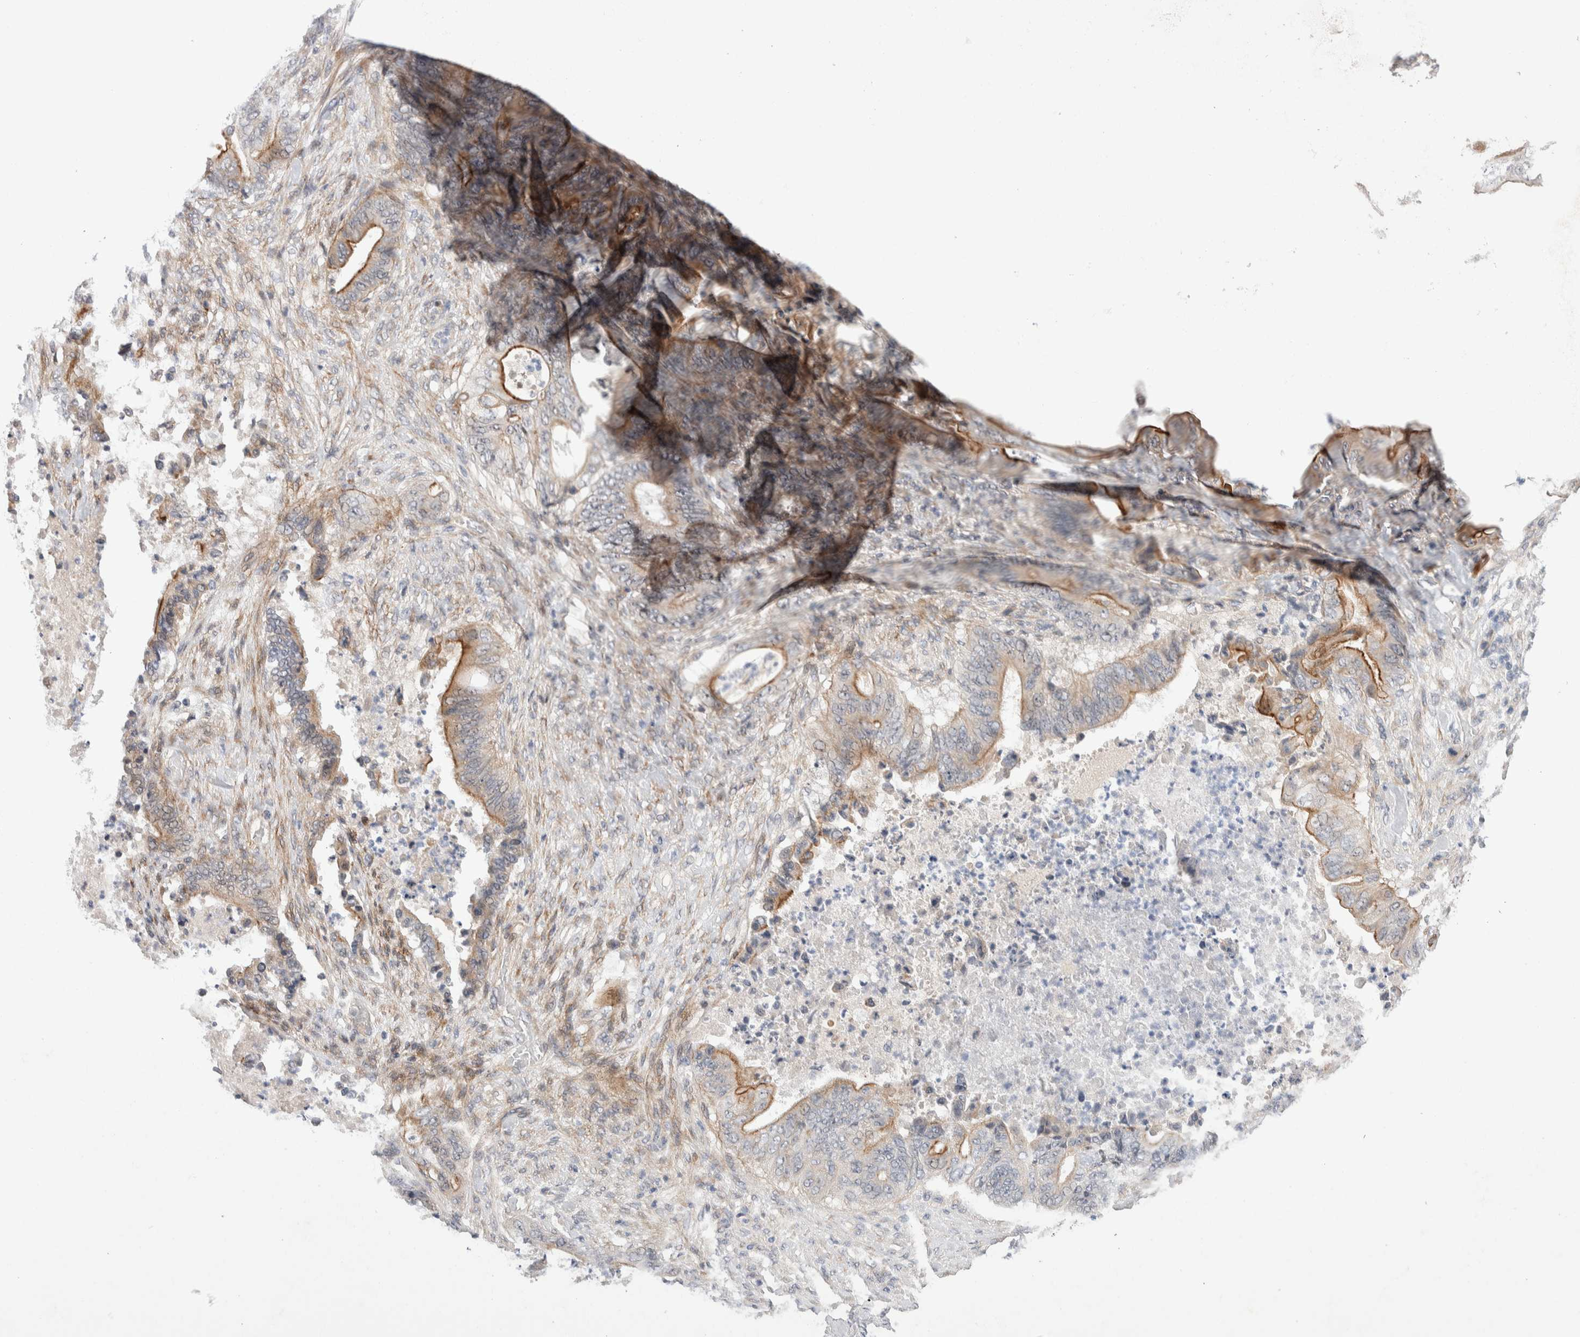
{"staining": {"intensity": "moderate", "quantity": "<25%", "location": "cytoplasmic/membranous"}, "tissue": "stomach cancer", "cell_type": "Tumor cells", "image_type": "cancer", "snomed": [{"axis": "morphology", "description": "Adenocarcinoma, NOS"}, {"axis": "topography", "description": "Stomach"}], "caption": "Brown immunohistochemical staining in human stomach cancer demonstrates moderate cytoplasmic/membranous positivity in approximately <25% of tumor cells.", "gene": "PRDM15", "patient": {"sex": "female", "age": 73}}